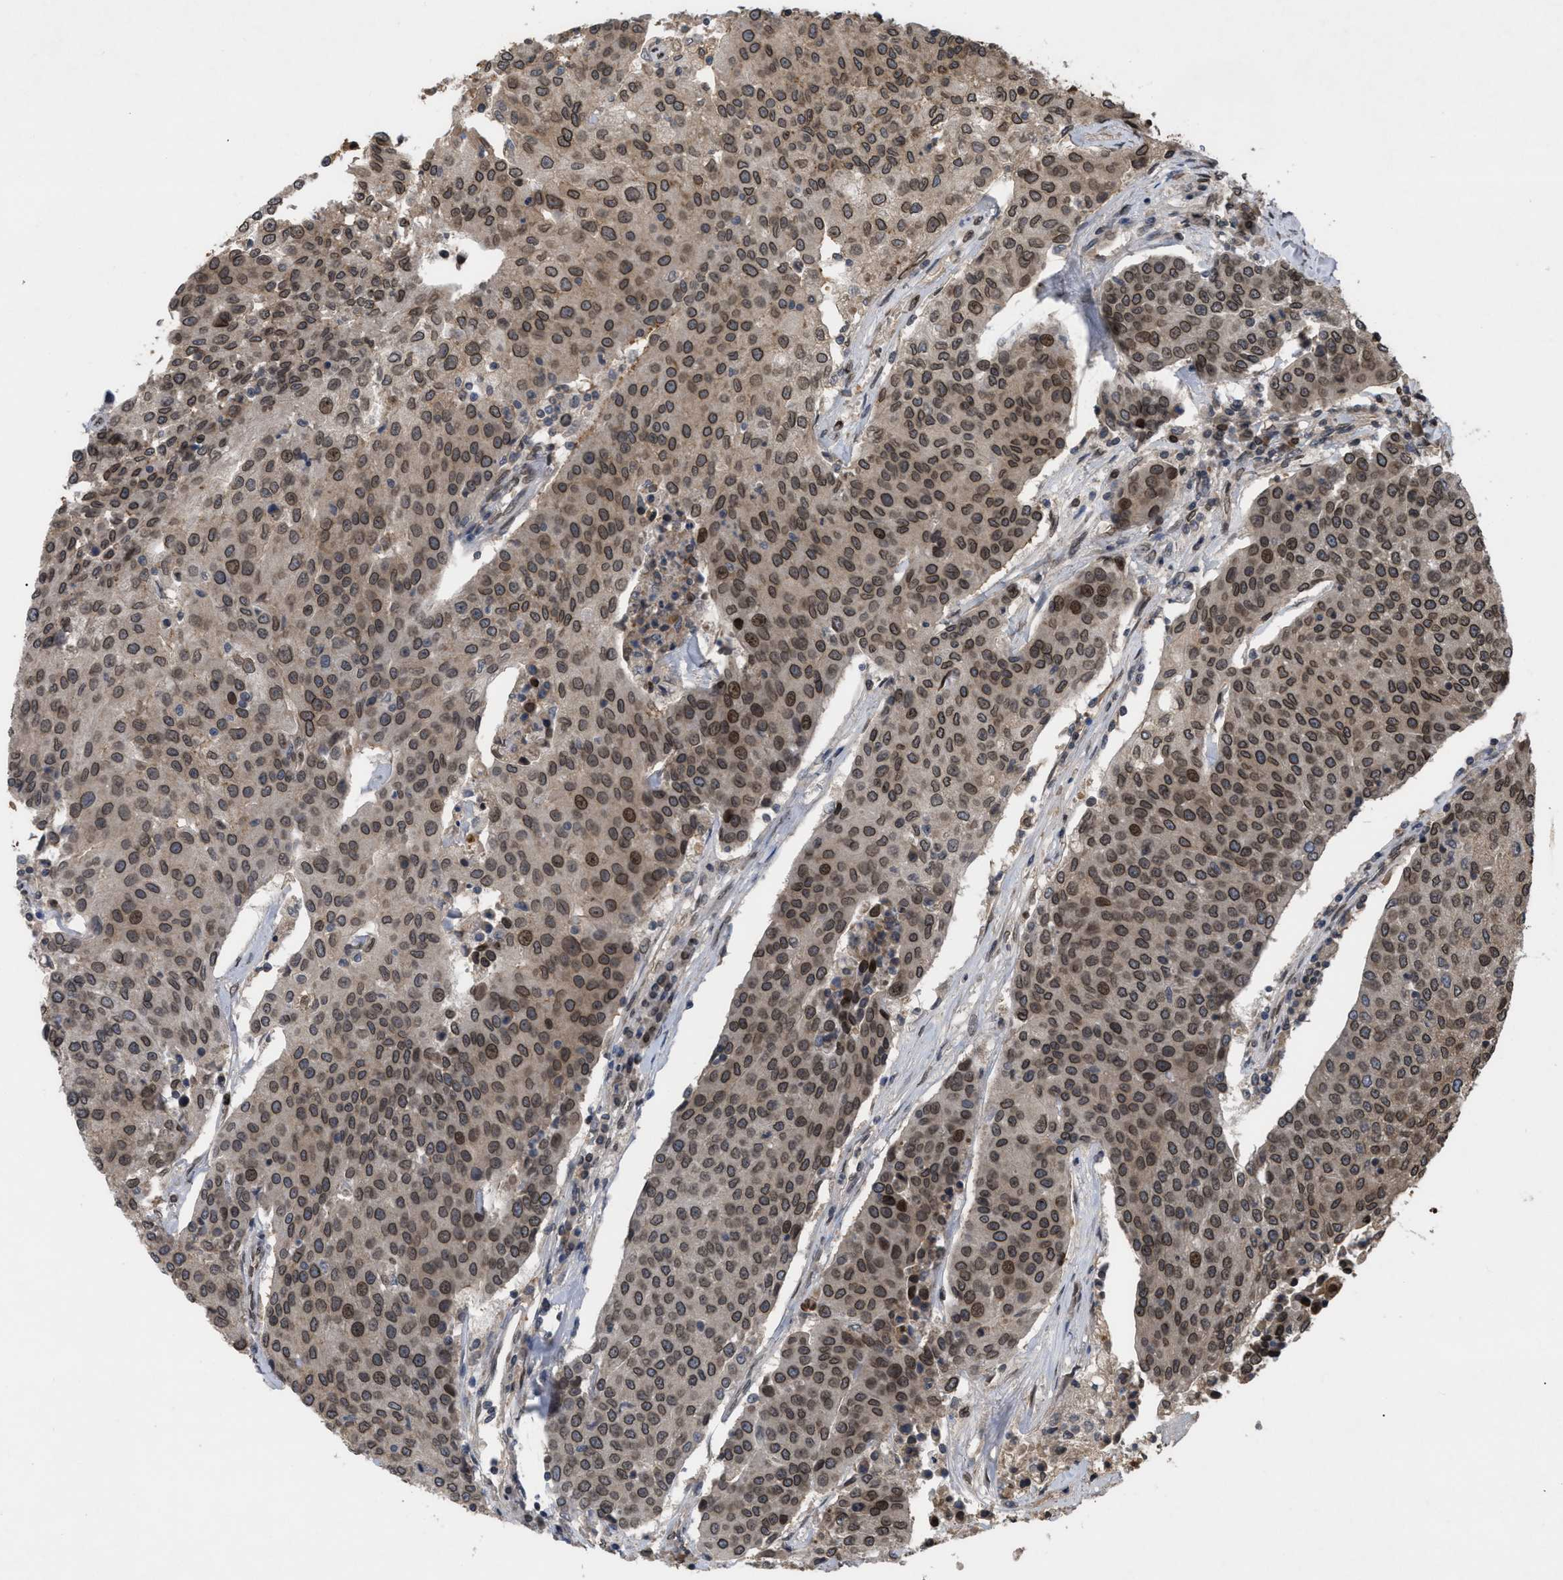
{"staining": {"intensity": "strong", "quantity": ">75%", "location": "cytoplasmic/membranous,nuclear"}, "tissue": "urothelial cancer", "cell_type": "Tumor cells", "image_type": "cancer", "snomed": [{"axis": "morphology", "description": "Urothelial carcinoma, High grade"}, {"axis": "topography", "description": "Urinary bladder"}], "caption": "Immunohistochemistry staining of urothelial cancer, which displays high levels of strong cytoplasmic/membranous and nuclear positivity in about >75% of tumor cells indicating strong cytoplasmic/membranous and nuclear protein expression. The staining was performed using DAB (brown) for protein detection and nuclei were counterstained in hematoxylin (blue).", "gene": "CRY1", "patient": {"sex": "female", "age": 85}}